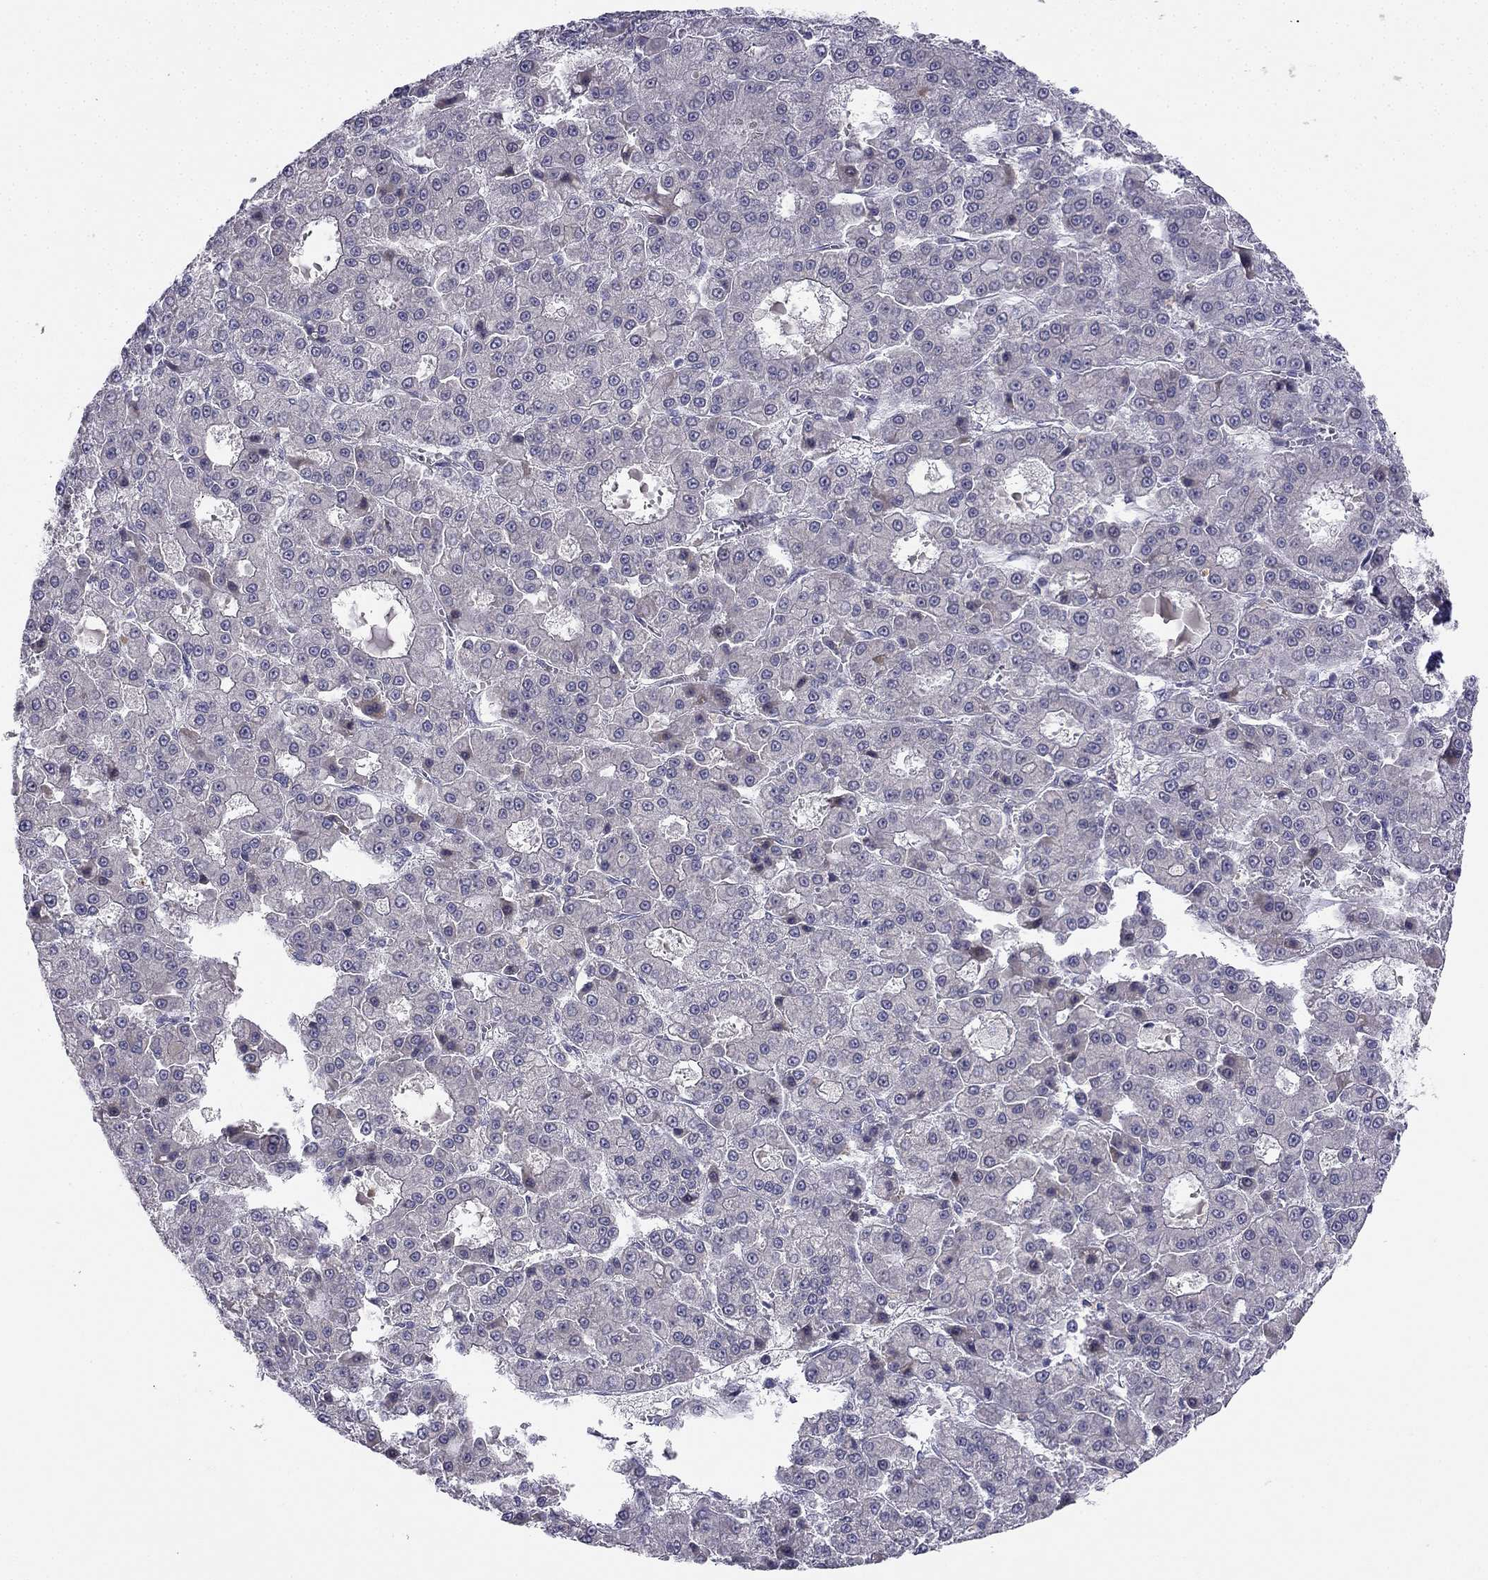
{"staining": {"intensity": "negative", "quantity": "none", "location": "none"}, "tissue": "liver cancer", "cell_type": "Tumor cells", "image_type": "cancer", "snomed": [{"axis": "morphology", "description": "Carcinoma, Hepatocellular, NOS"}, {"axis": "topography", "description": "Liver"}], "caption": "There is no significant expression in tumor cells of liver cancer.", "gene": "CHST8", "patient": {"sex": "male", "age": 70}}